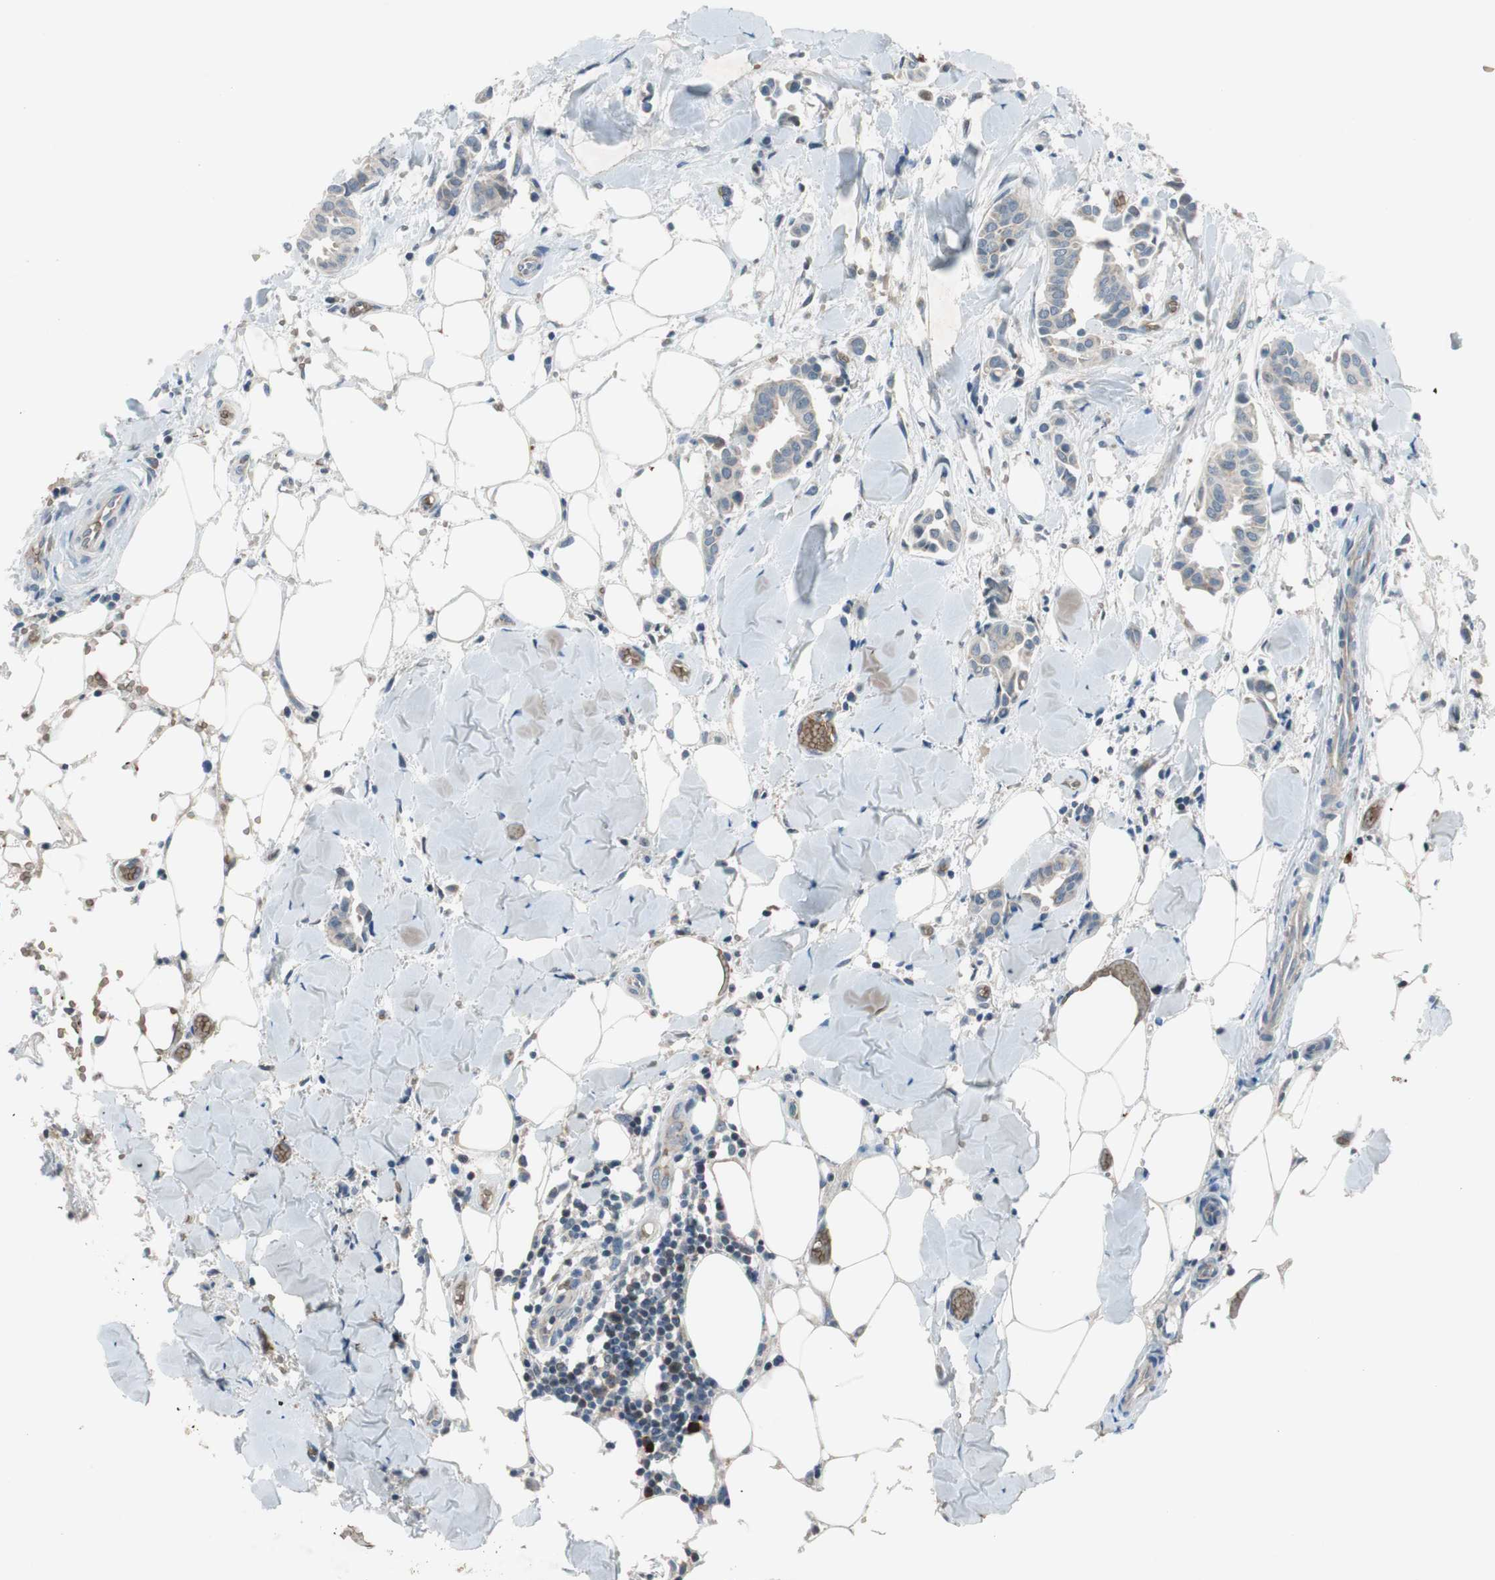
{"staining": {"intensity": "weak", "quantity": "<25%", "location": "cytoplasmic/membranous"}, "tissue": "head and neck cancer", "cell_type": "Tumor cells", "image_type": "cancer", "snomed": [{"axis": "morphology", "description": "Adenocarcinoma, NOS"}, {"axis": "topography", "description": "Salivary gland"}, {"axis": "topography", "description": "Head-Neck"}], "caption": "A high-resolution histopathology image shows IHC staining of head and neck cancer (adenocarcinoma), which displays no significant staining in tumor cells. (Brightfield microscopy of DAB immunohistochemistry (IHC) at high magnification).", "gene": "GYPC", "patient": {"sex": "female", "age": 59}}